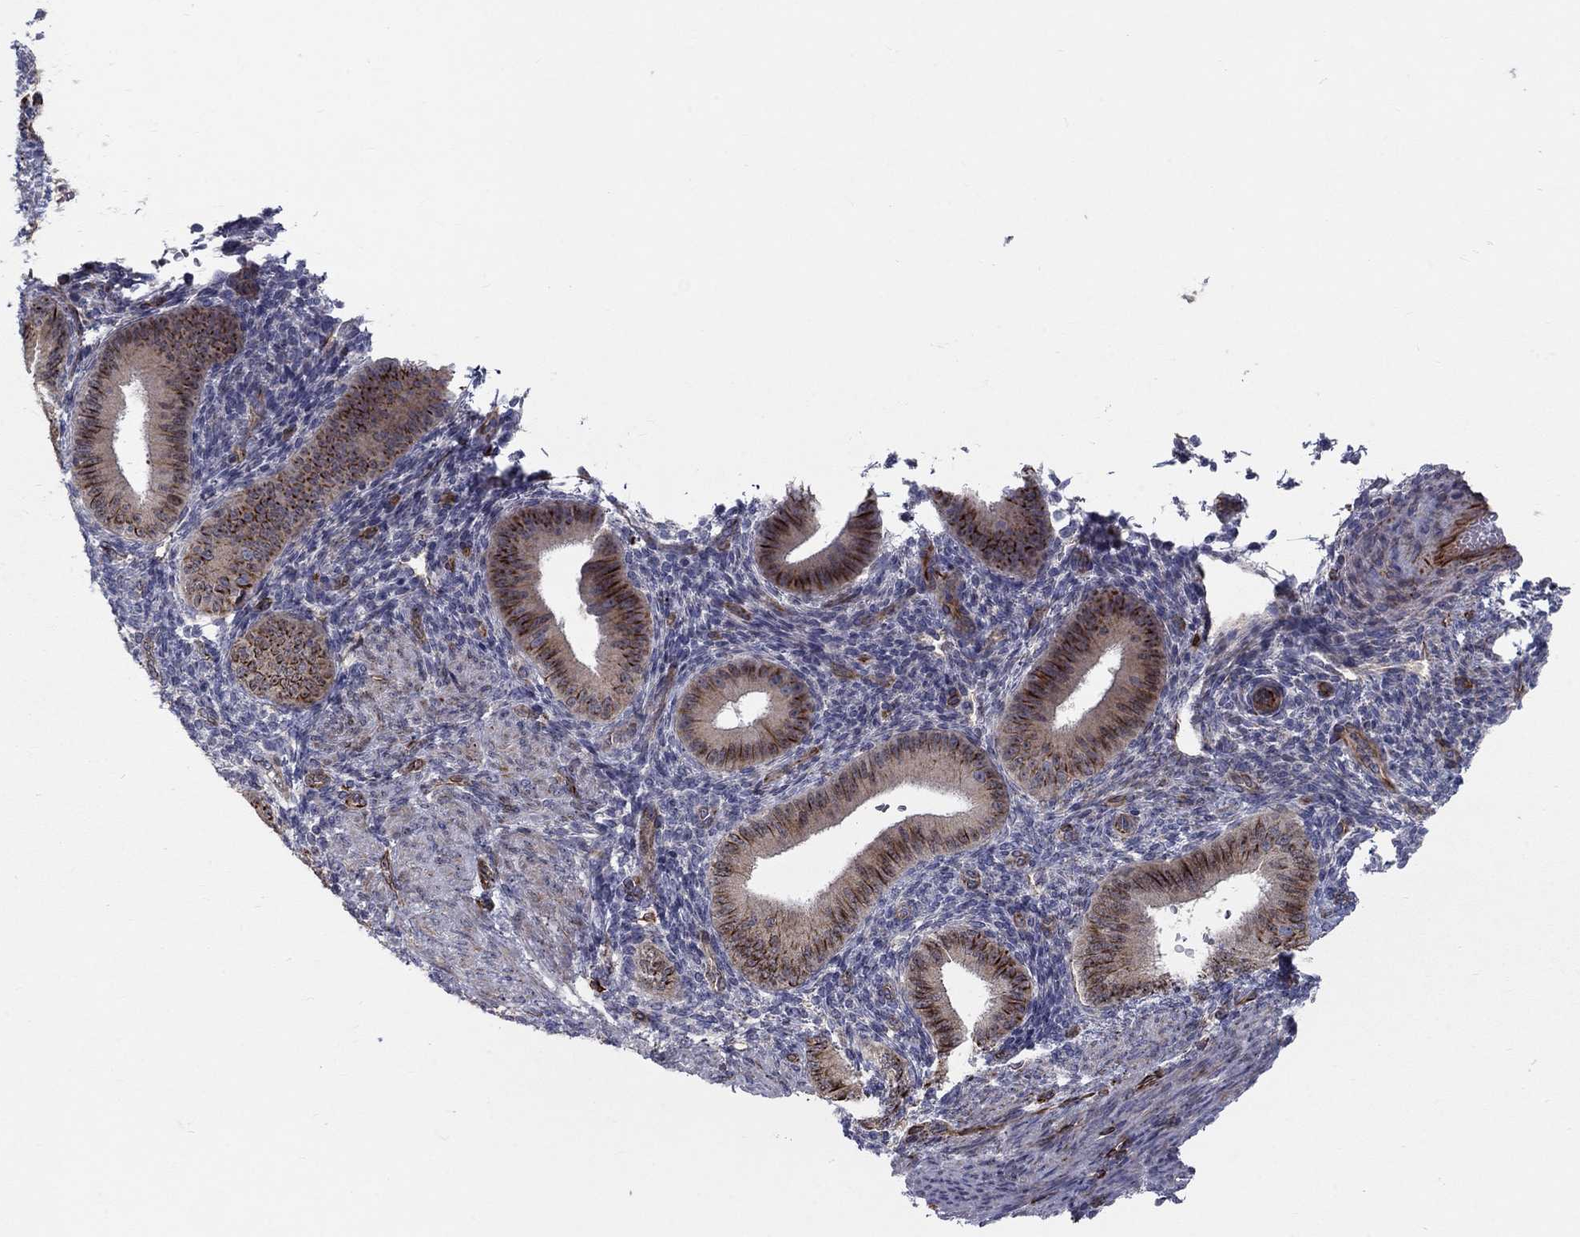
{"staining": {"intensity": "negative", "quantity": "none", "location": "none"}, "tissue": "endometrium", "cell_type": "Cells in endometrial stroma", "image_type": "normal", "snomed": [{"axis": "morphology", "description": "Normal tissue, NOS"}, {"axis": "topography", "description": "Endometrium"}], "caption": "Human endometrium stained for a protein using immunohistochemistry (IHC) displays no positivity in cells in endometrial stroma.", "gene": "MSRA", "patient": {"sex": "female", "age": 39}}